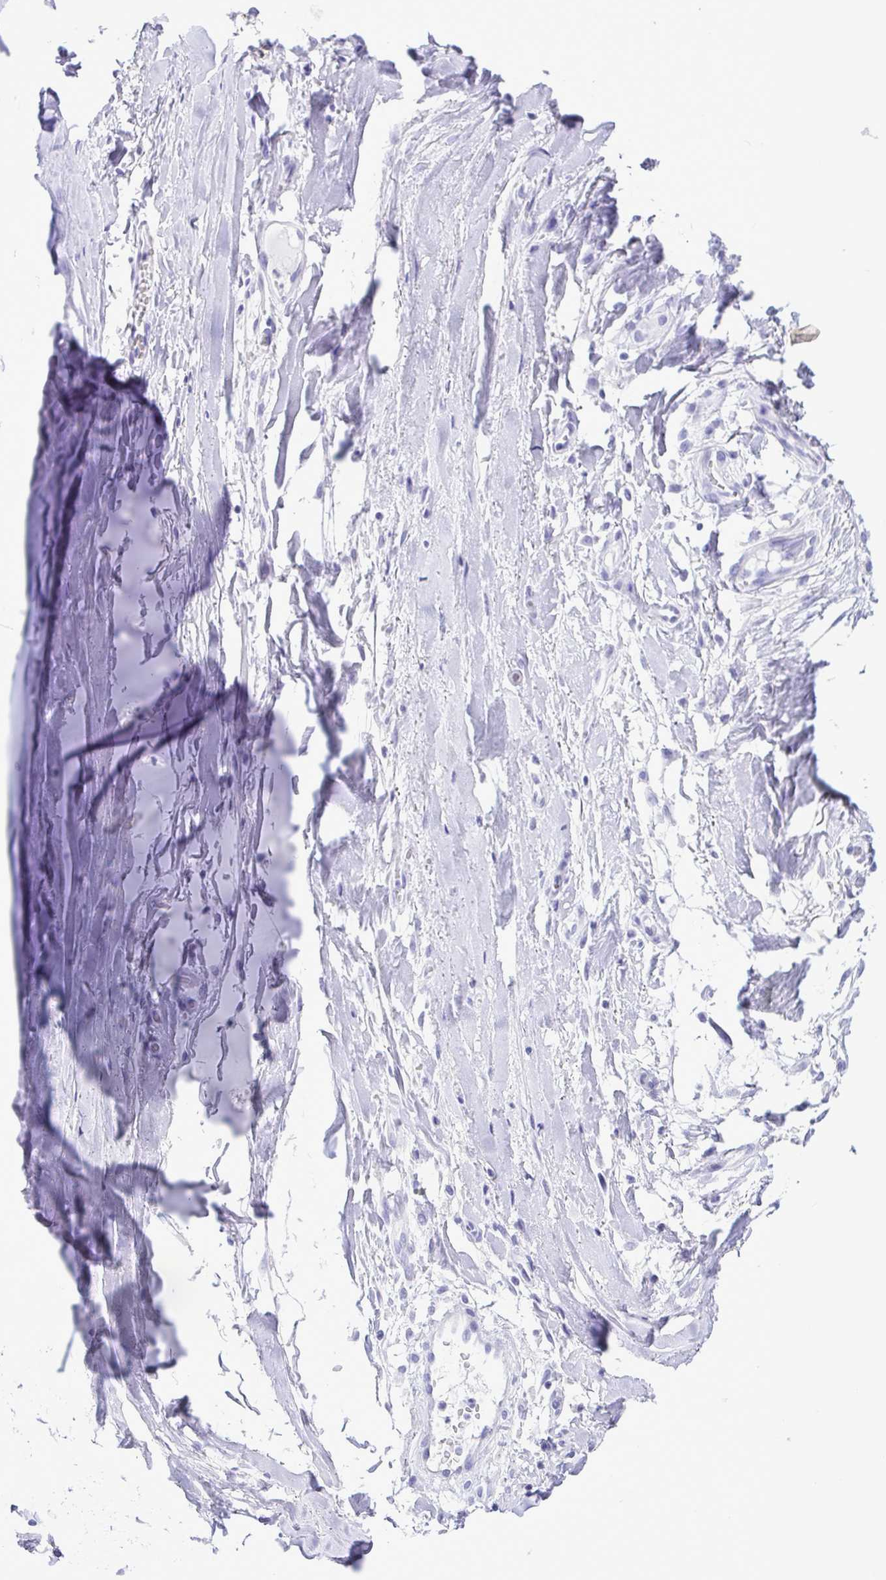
{"staining": {"intensity": "negative", "quantity": "none", "location": "none"}, "tissue": "soft tissue", "cell_type": "Chondrocytes", "image_type": "normal", "snomed": [{"axis": "morphology", "description": "Normal tissue, NOS"}, {"axis": "topography", "description": "Cartilage tissue"}, {"axis": "topography", "description": "Nasopharynx"}, {"axis": "topography", "description": "Thyroid gland"}], "caption": "Immunohistochemistry (IHC) of unremarkable soft tissue shows no positivity in chondrocytes.", "gene": "CASP14", "patient": {"sex": "male", "age": 63}}